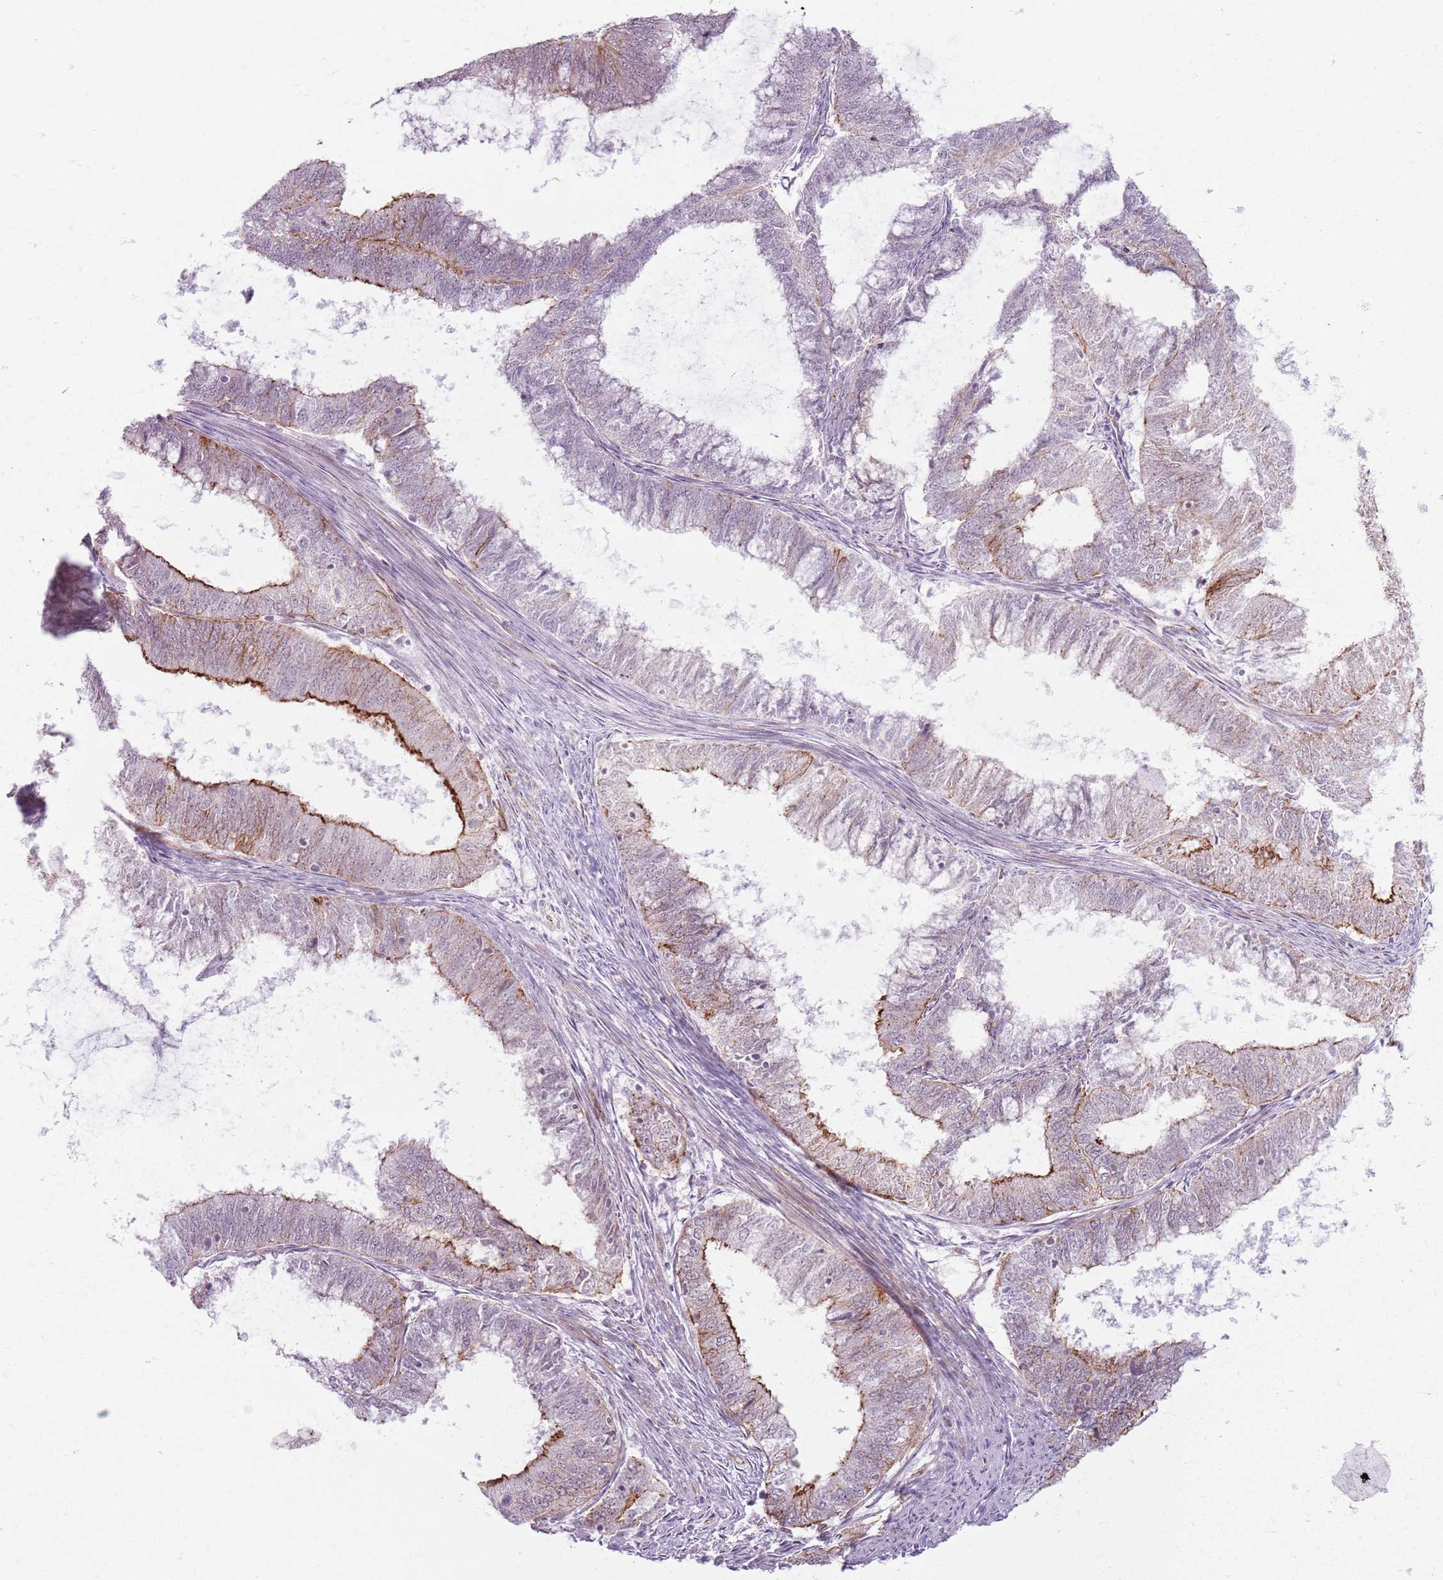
{"staining": {"intensity": "moderate", "quantity": "<25%", "location": "cytoplasmic/membranous"}, "tissue": "endometrial cancer", "cell_type": "Tumor cells", "image_type": "cancer", "snomed": [{"axis": "morphology", "description": "Adenocarcinoma, NOS"}, {"axis": "topography", "description": "Endometrium"}], "caption": "The histopathology image shows immunohistochemical staining of endometrial cancer (adenocarcinoma). There is moderate cytoplasmic/membranous positivity is seen in about <25% of tumor cells.", "gene": "KCNA5", "patient": {"sex": "female", "age": 51}}